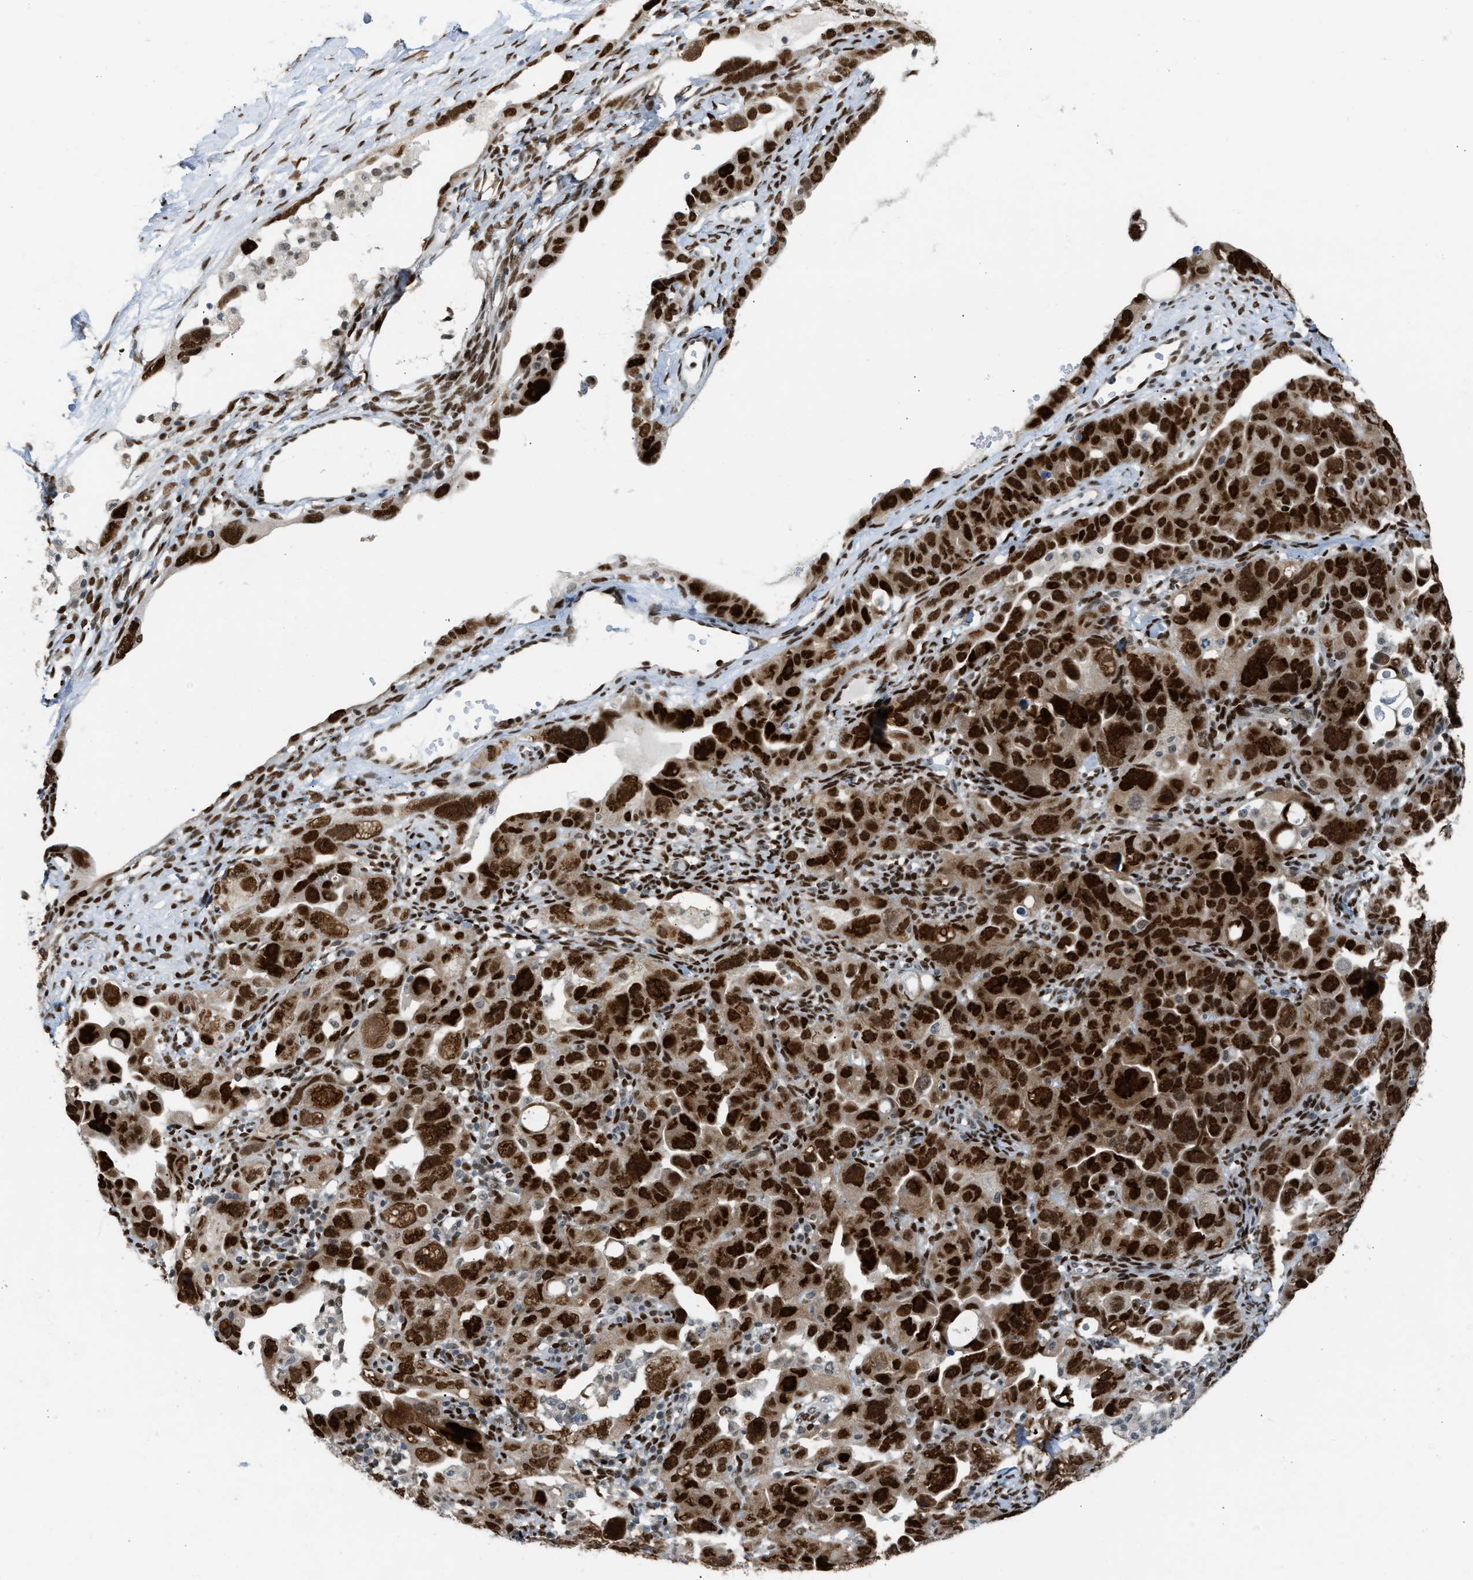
{"staining": {"intensity": "strong", "quantity": ">75%", "location": "nuclear"}, "tissue": "ovarian cancer", "cell_type": "Tumor cells", "image_type": "cancer", "snomed": [{"axis": "morphology", "description": "Cystadenocarcinoma, serous, NOS"}, {"axis": "topography", "description": "Ovary"}], "caption": "Immunohistochemical staining of serous cystadenocarcinoma (ovarian) exhibits high levels of strong nuclear expression in approximately >75% of tumor cells. The staining was performed using DAB (3,3'-diaminobenzidine) to visualize the protein expression in brown, while the nuclei were stained in blue with hematoxylin (Magnification: 20x).", "gene": "SSBP2", "patient": {"sex": "female", "age": 66}}